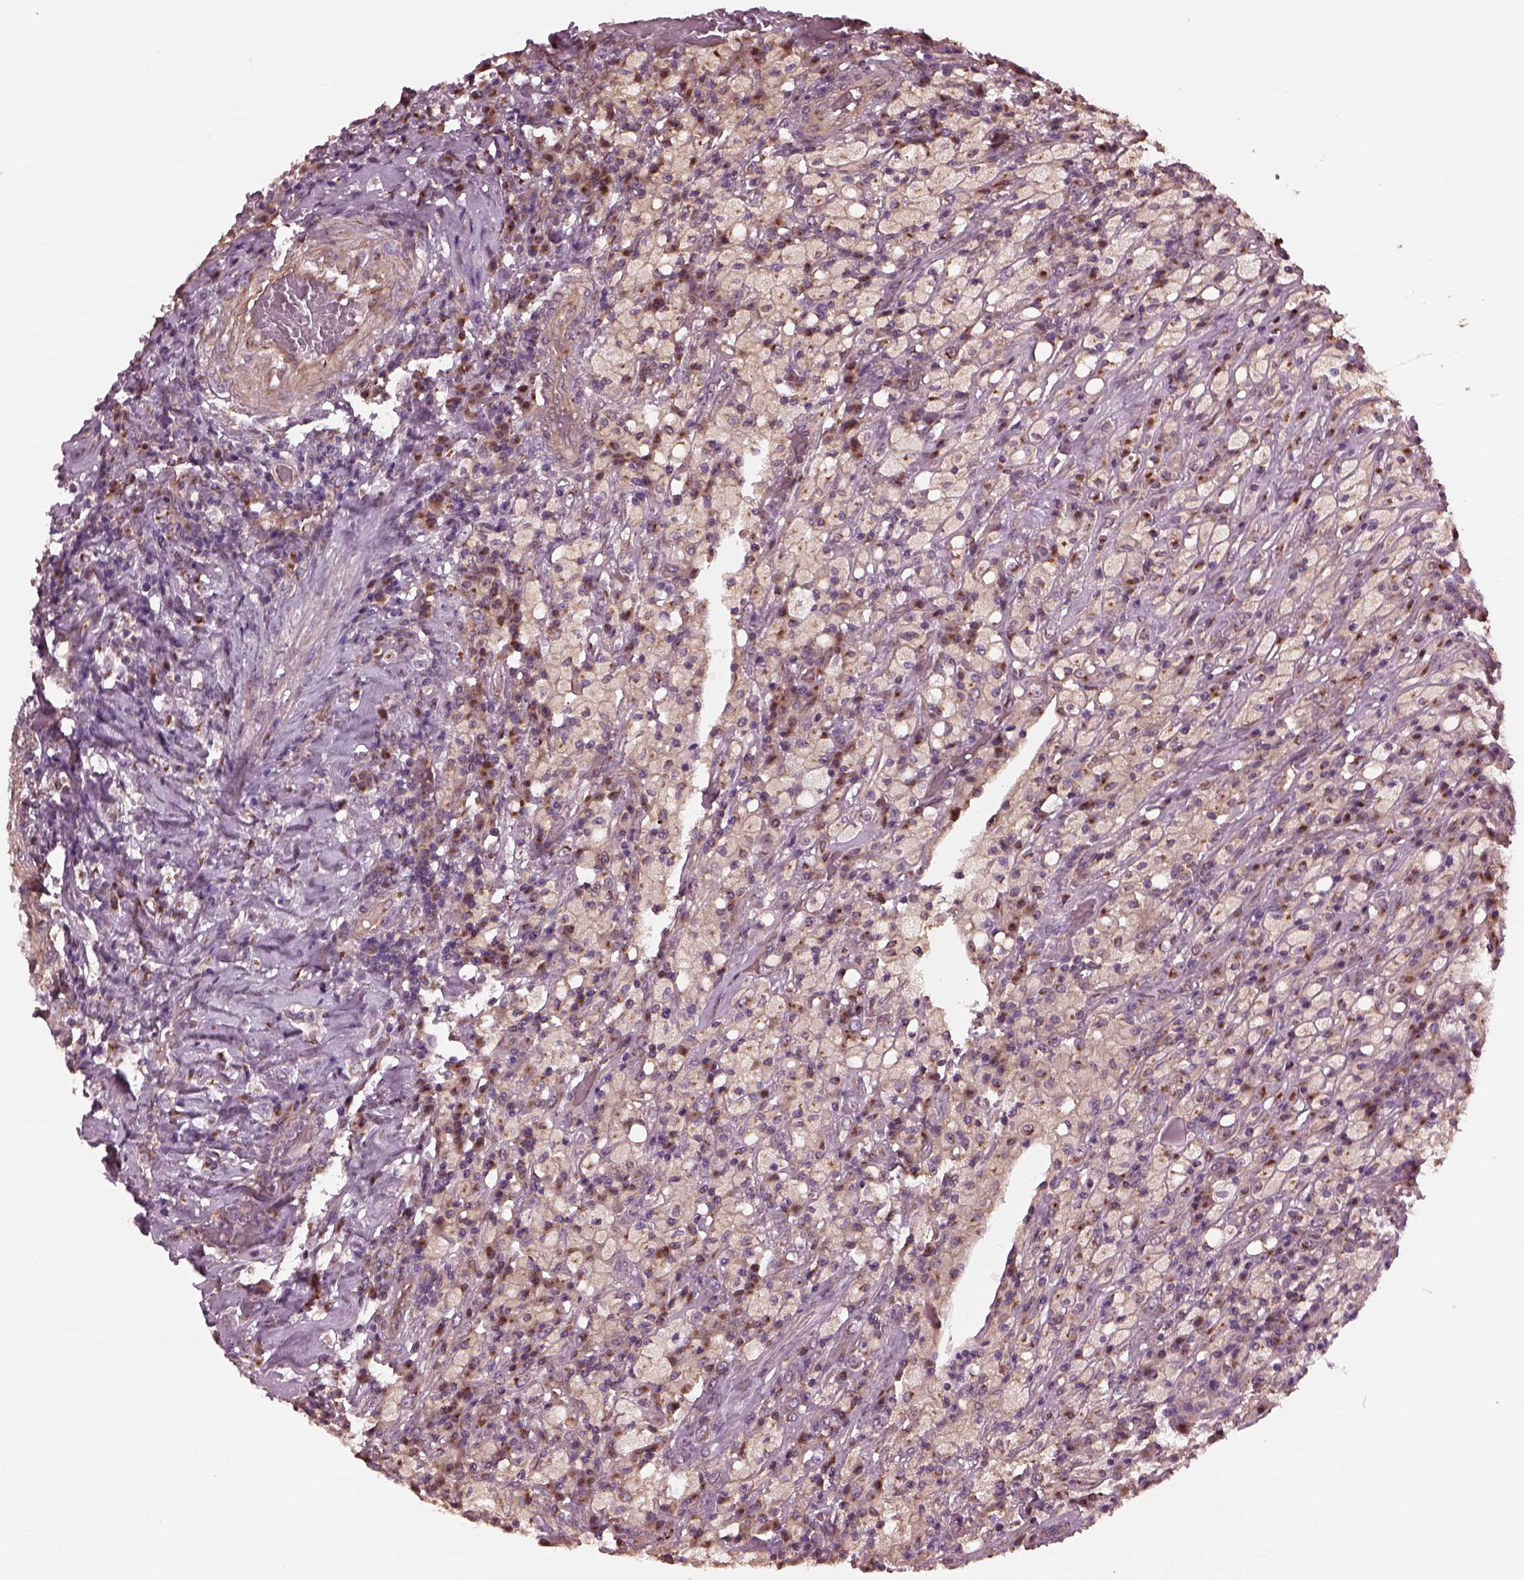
{"staining": {"intensity": "moderate", "quantity": "<25%", "location": "cytoplasmic/membranous"}, "tissue": "testis cancer", "cell_type": "Tumor cells", "image_type": "cancer", "snomed": [{"axis": "morphology", "description": "Necrosis, NOS"}, {"axis": "morphology", "description": "Carcinoma, Embryonal, NOS"}, {"axis": "topography", "description": "Testis"}], "caption": "Testis embryonal carcinoma was stained to show a protein in brown. There is low levels of moderate cytoplasmic/membranous expression in approximately <25% of tumor cells.", "gene": "RUFY3", "patient": {"sex": "male", "age": 19}}